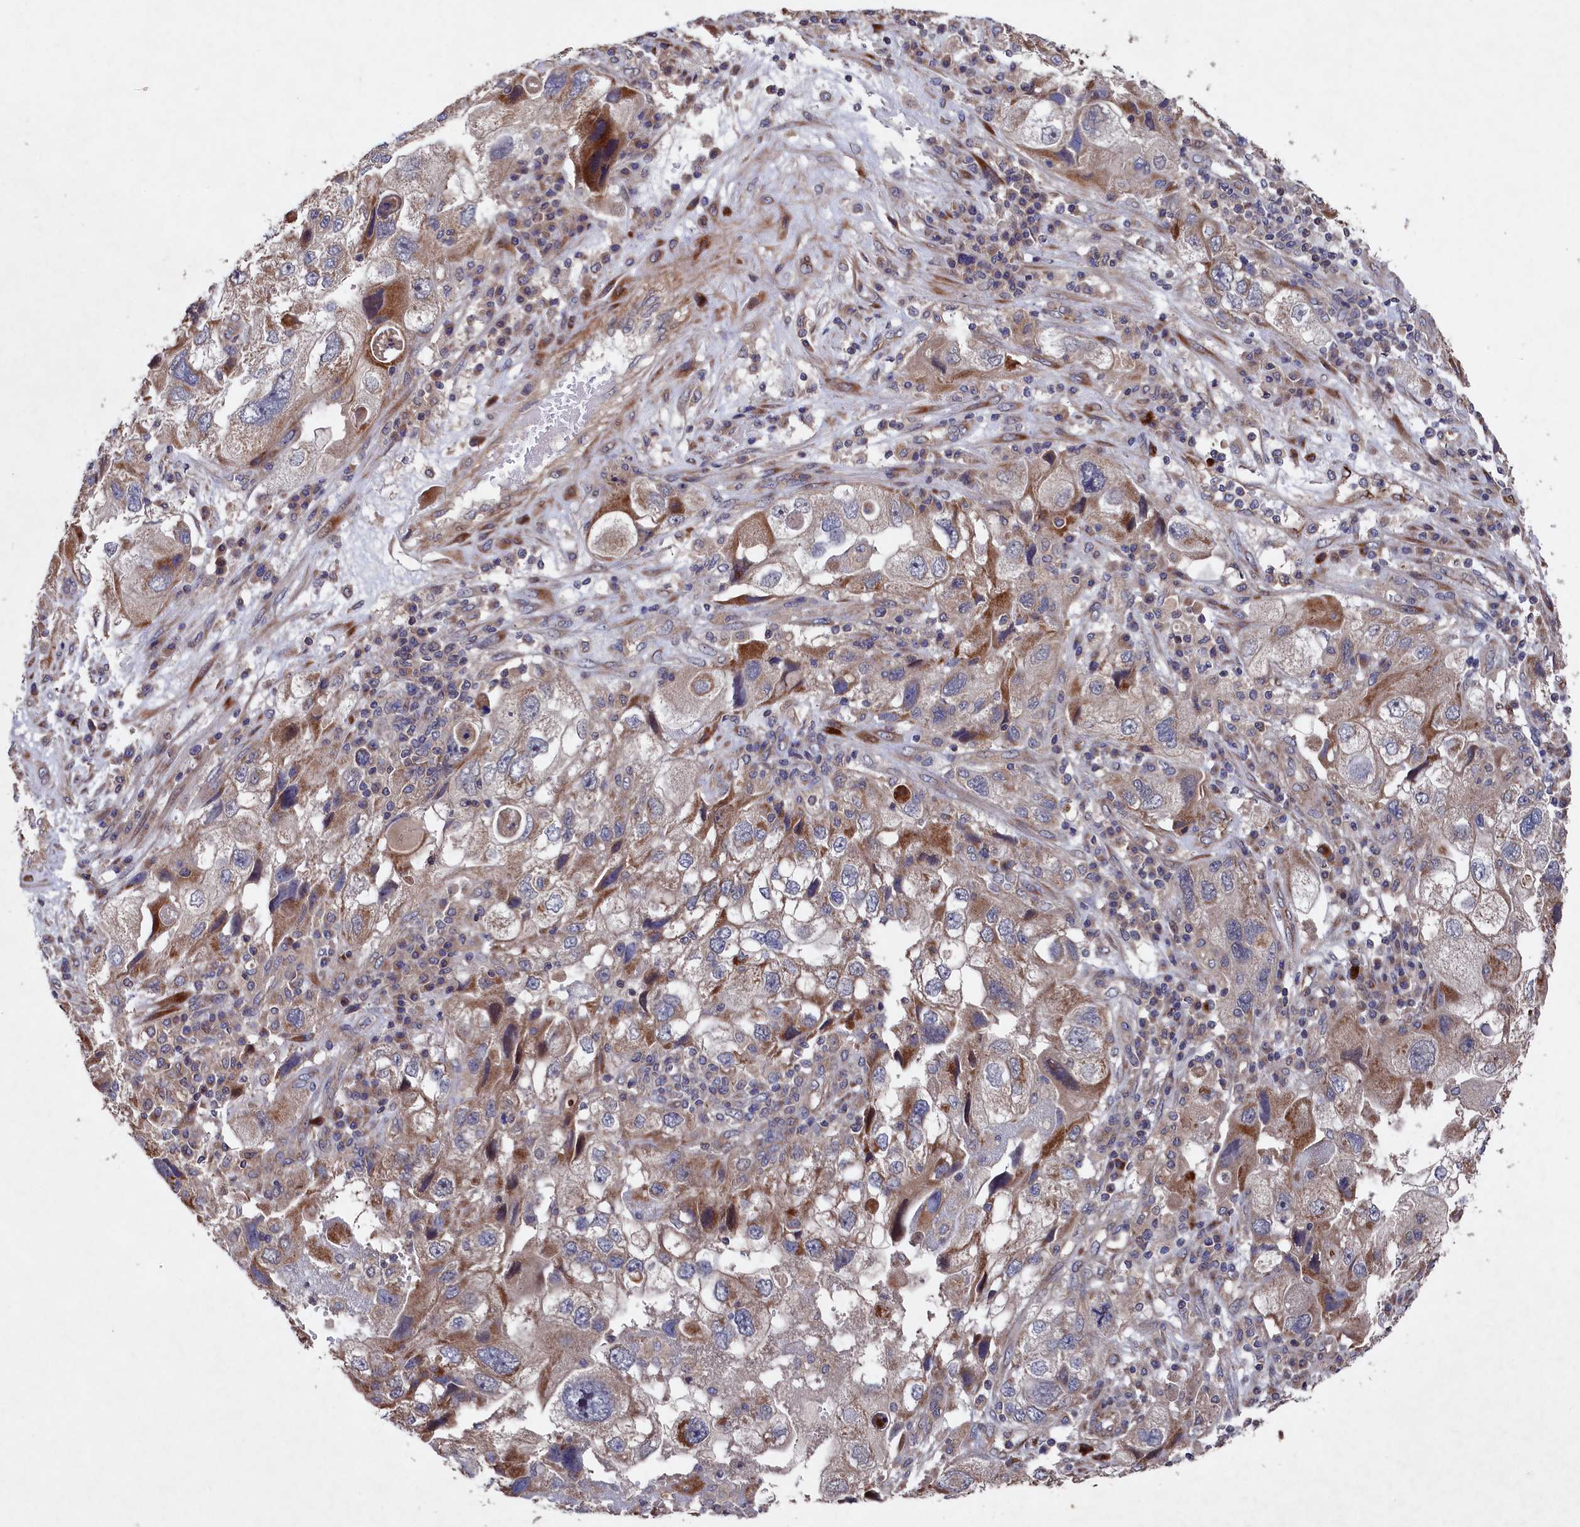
{"staining": {"intensity": "moderate", "quantity": ">75%", "location": "cytoplasmic/membranous"}, "tissue": "endometrial cancer", "cell_type": "Tumor cells", "image_type": "cancer", "snomed": [{"axis": "morphology", "description": "Adenocarcinoma, NOS"}, {"axis": "topography", "description": "Endometrium"}], "caption": "Human endometrial cancer (adenocarcinoma) stained with a protein marker reveals moderate staining in tumor cells.", "gene": "SUPV3L1", "patient": {"sex": "female", "age": 49}}